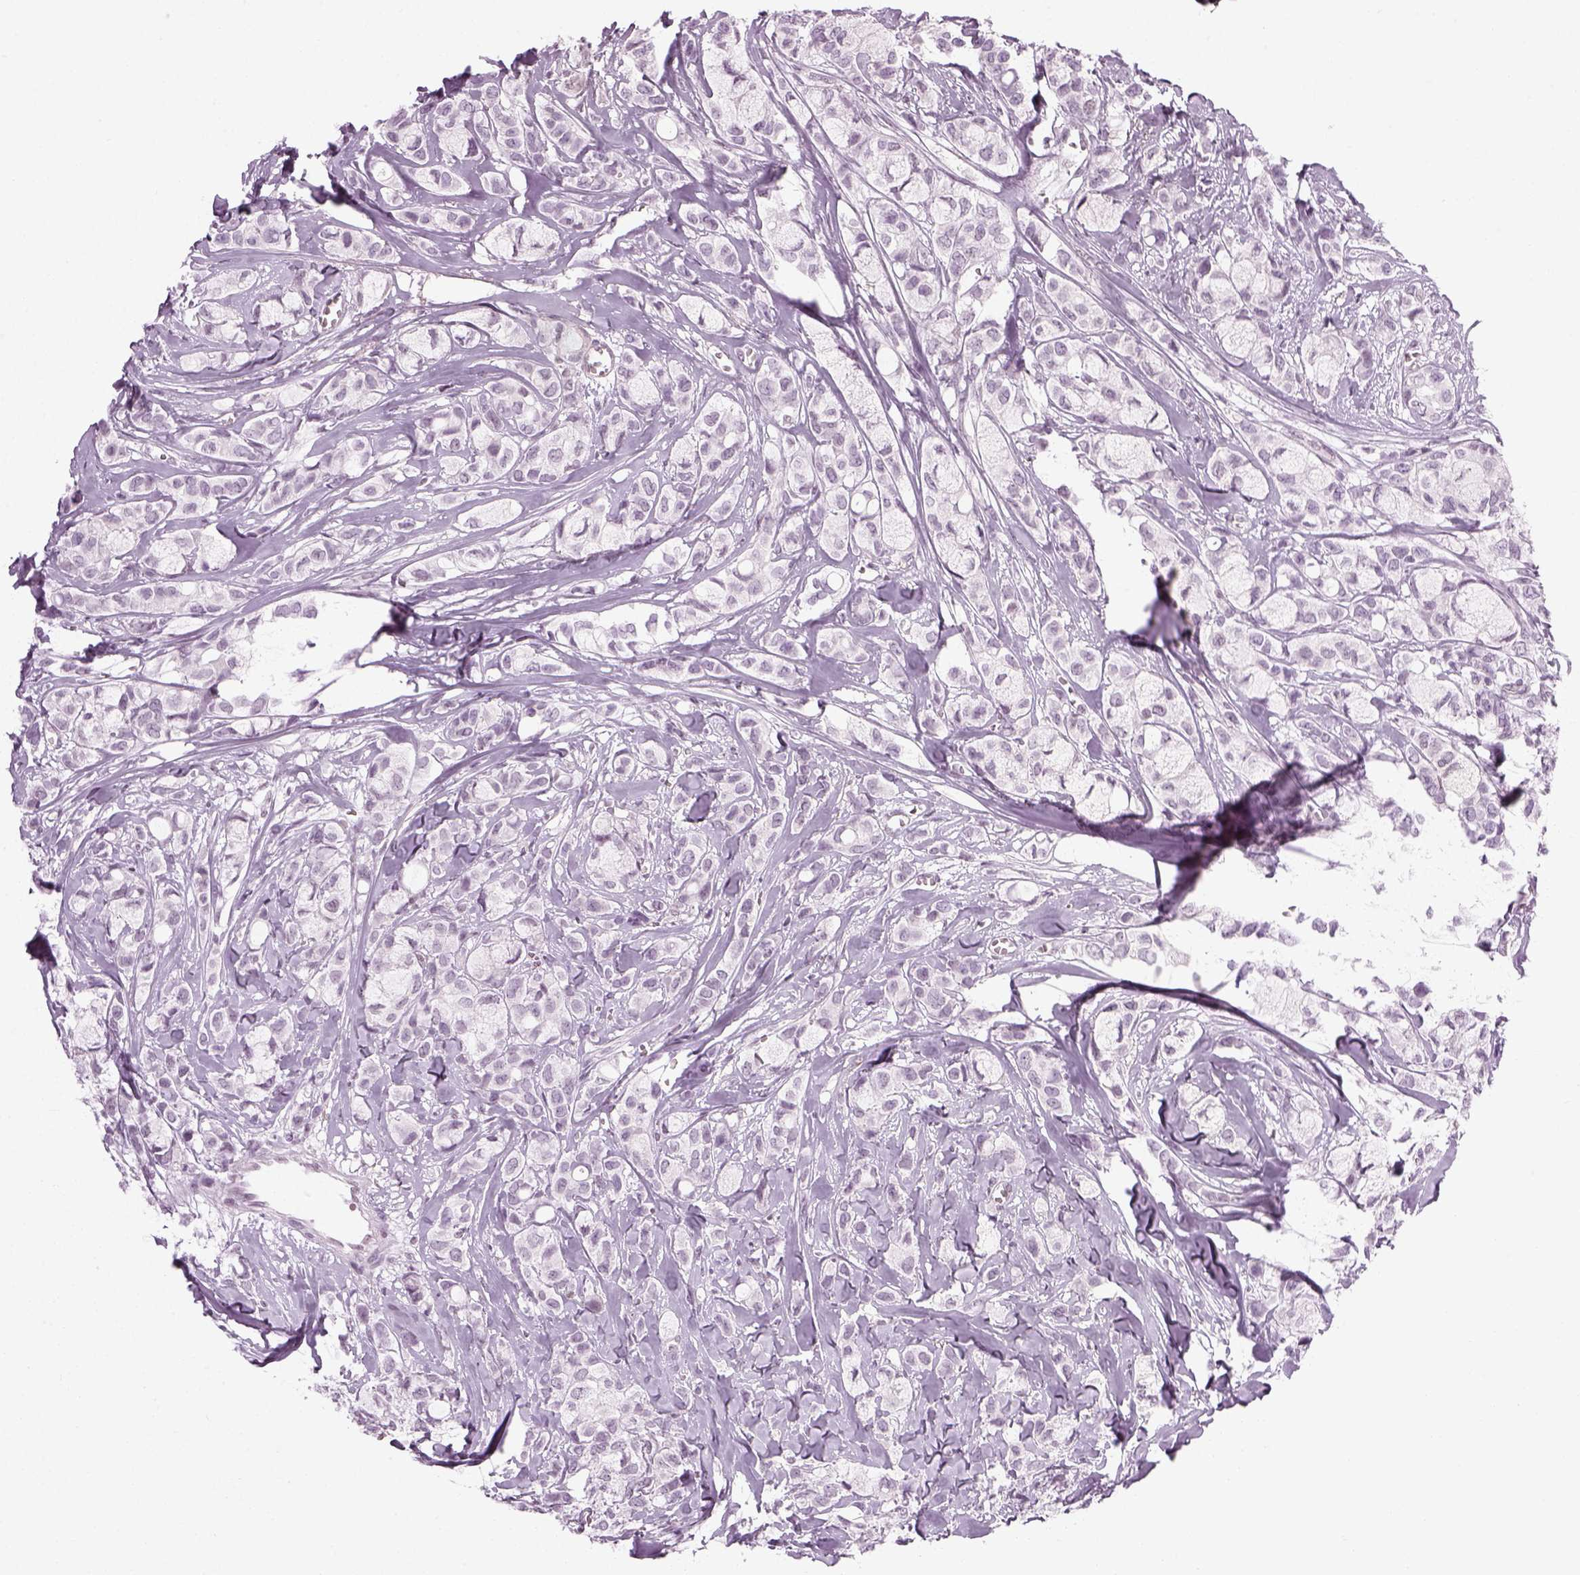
{"staining": {"intensity": "negative", "quantity": "none", "location": "none"}, "tissue": "breast cancer", "cell_type": "Tumor cells", "image_type": "cancer", "snomed": [{"axis": "morphology", "description": "Duct carcinoma"}, {"axis": "topography", "description": "Breast"}], "caption": "The immunohistochemistry (IHC) photomicrograph has no significant staining in tumor cells of breast intraductal carcinoma tissue.", "gene": "KCNG2", "patient": {"sex": "female", "age": 85}}